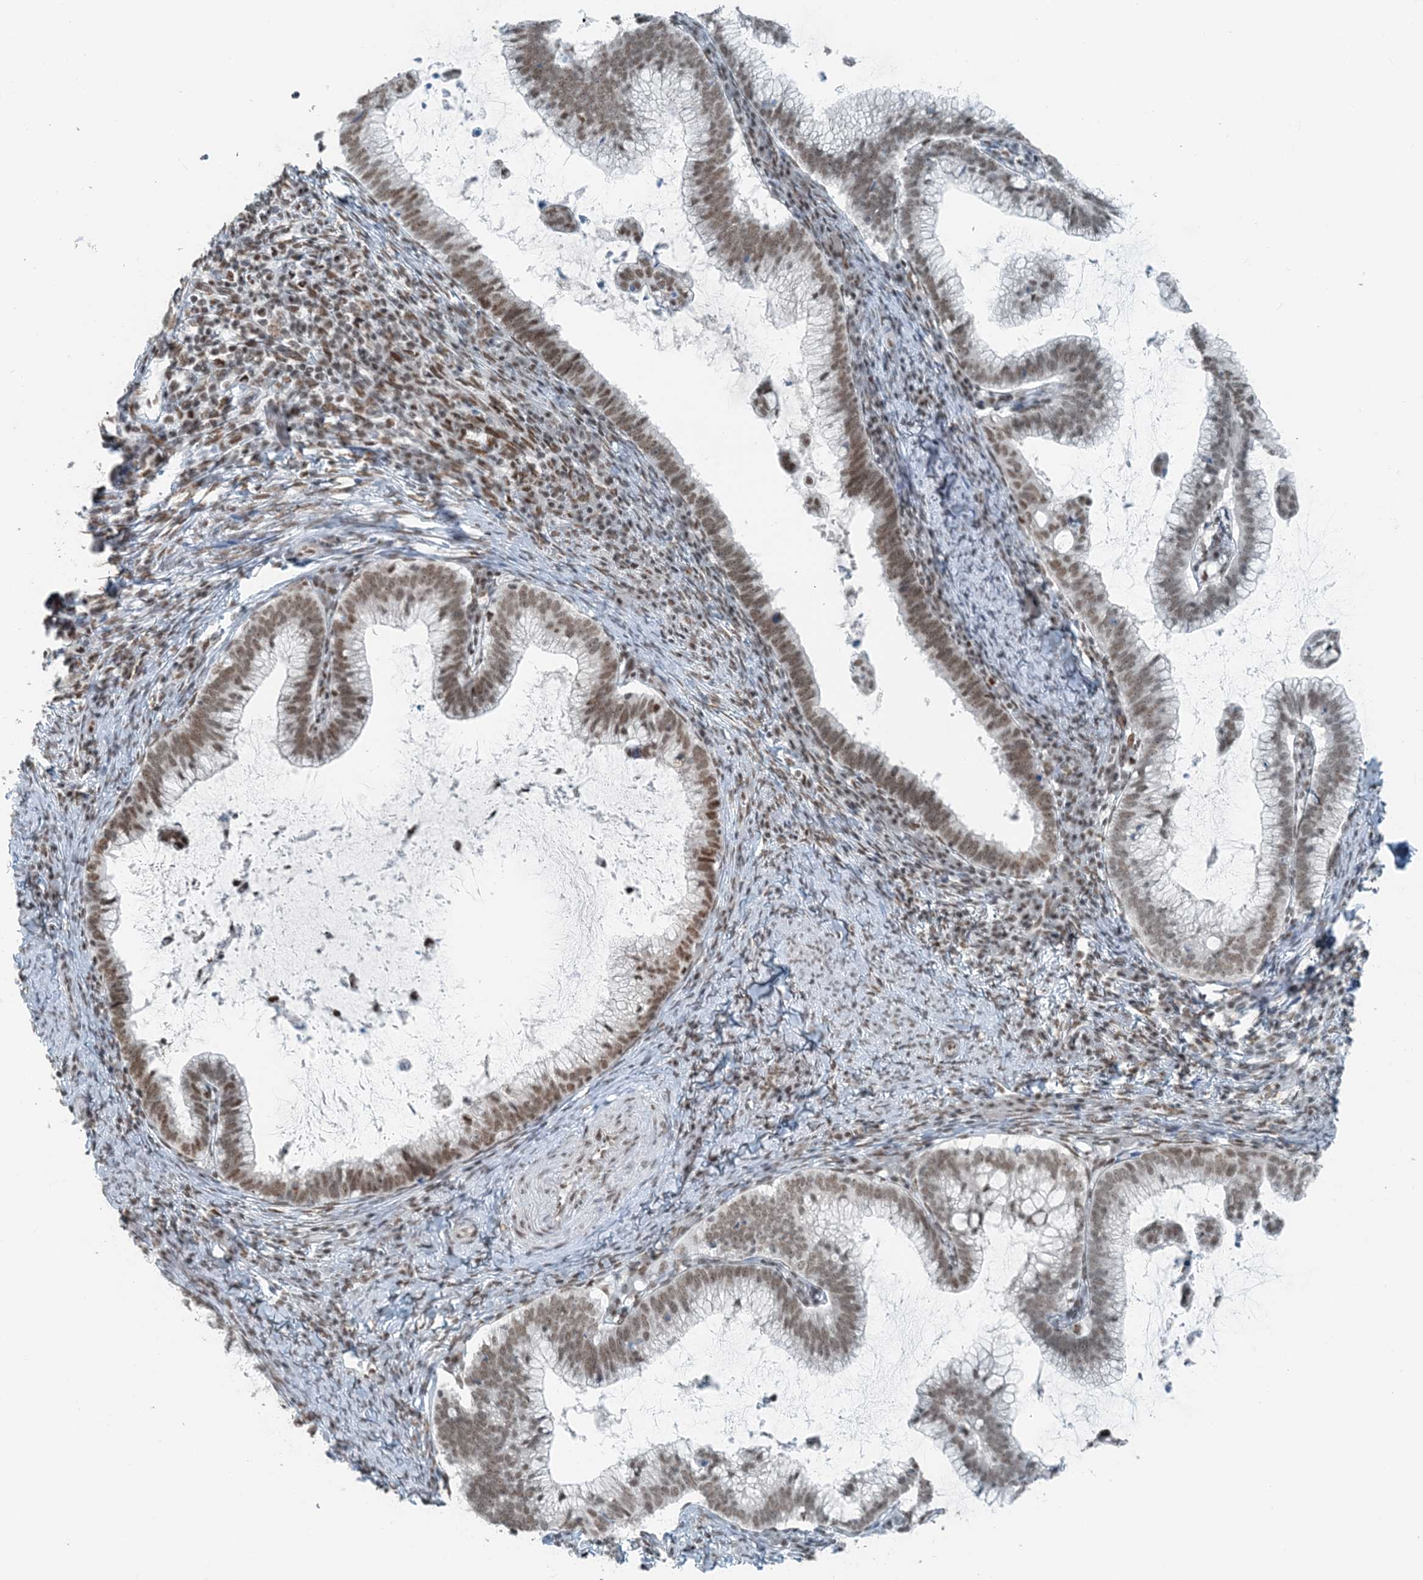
{"staining": {"intensity": "moderate", "quantity": ">75%", "location": "nuclear"}, "tissue": "cervical cancer", "cell_type": "Tumor cells", "image_type": "cancer", "snomed": [{"axis": "morphology", "description": "Adenocarcinoma, NOS"}, {"axis": "topography", "description": "Cervix"}], "caption": "Cervical adenocarcinoma stained with IHC shows moderate nuclear expression in approximately >75% of tumor cells.", "gene": "ZNF500", "patient": {"sex": "female", "age": 36}}